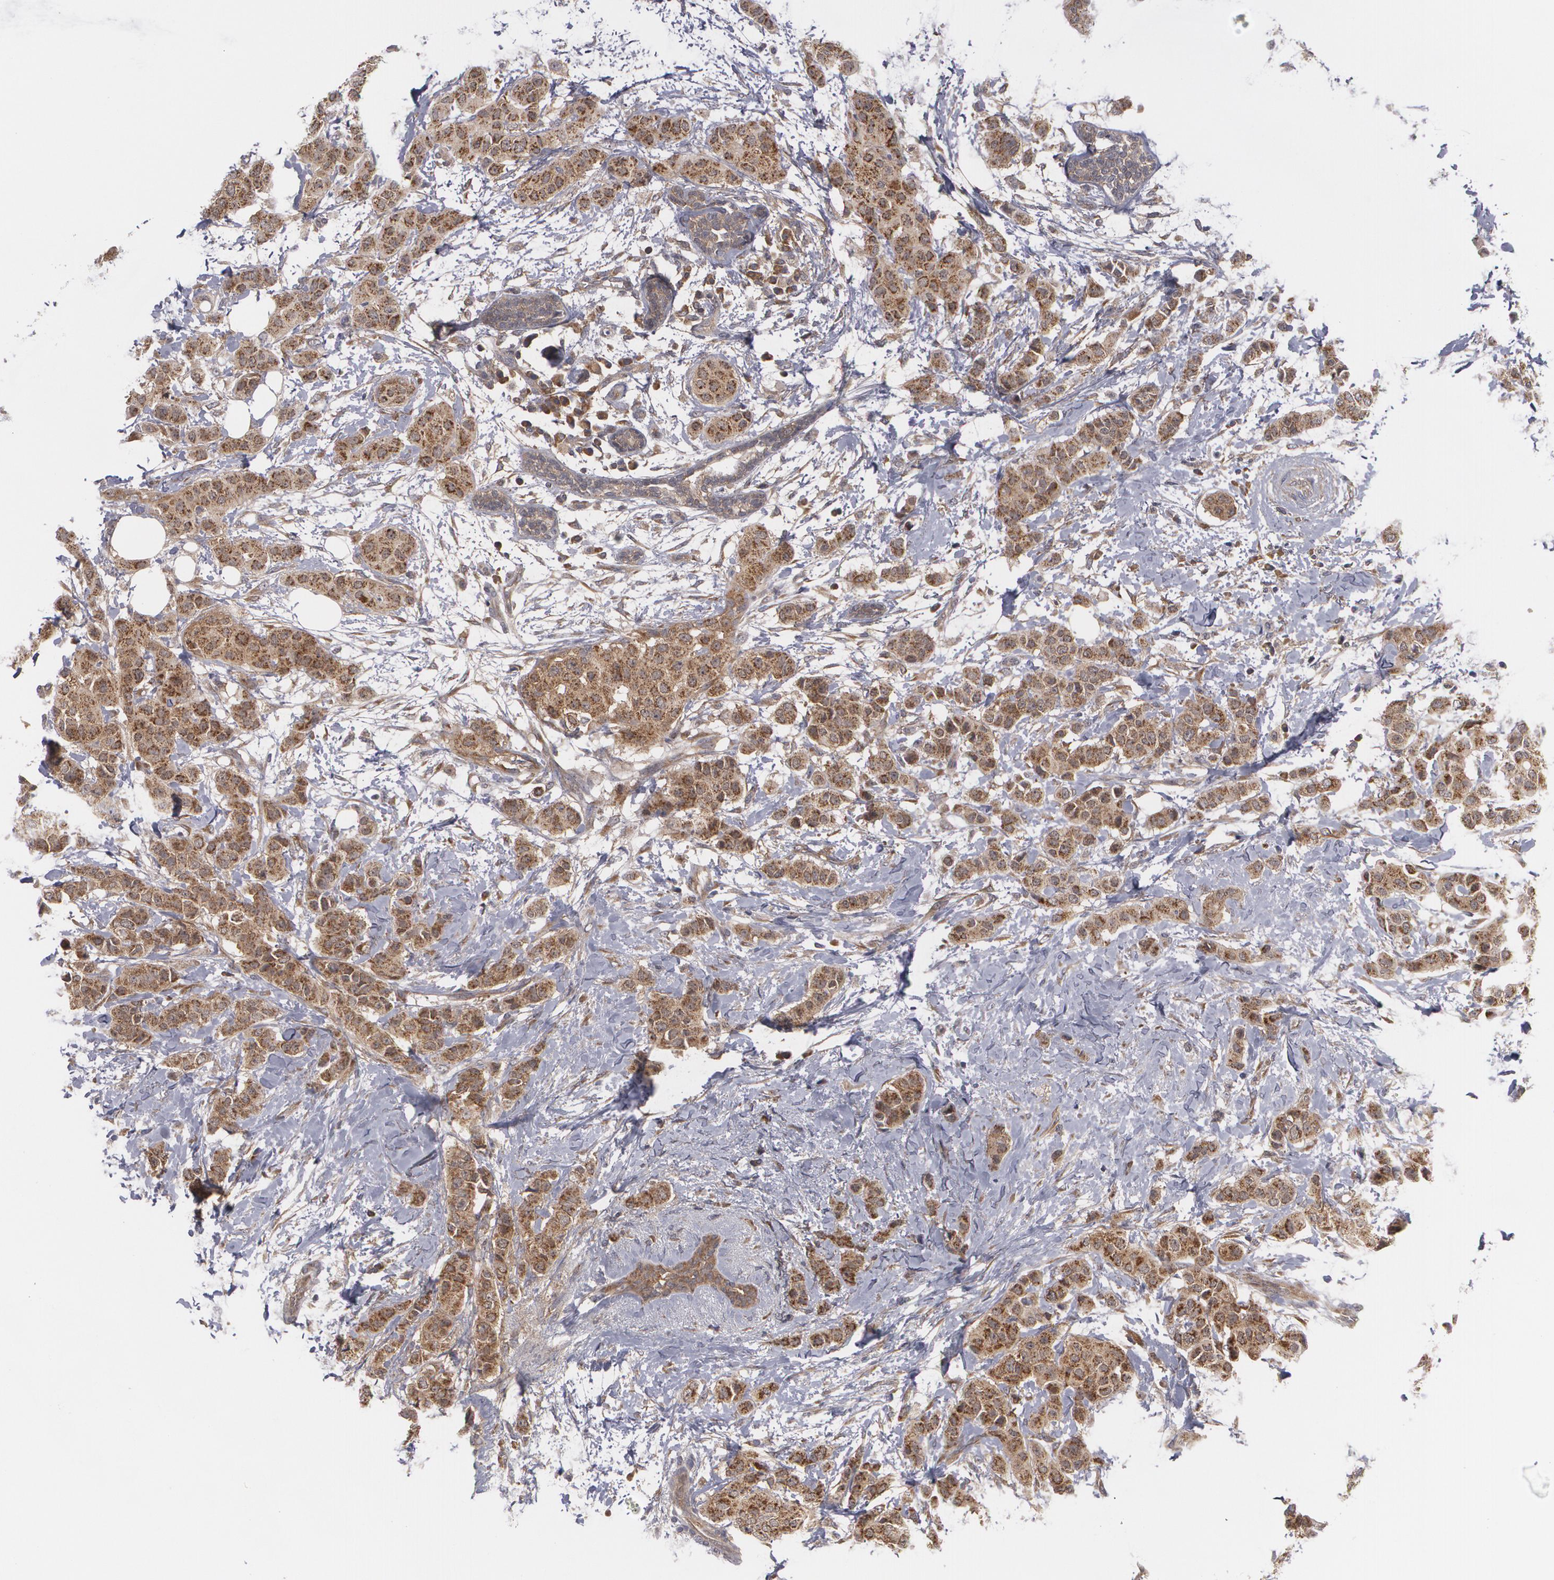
{"staining": {"intensity": "moderate", "quantity": ">75%", "location": "cytoplasmic/membranous"}, "tissue": "breast cancer", "cell_type": "Tumor cells", "image_type": "cancer", "snomed": [{"axis": "morphology", "description": "Duct carcinoma"}, {"axis": "topography", "description": "Breast"}], "caption": "A medium amount of moderate cytoplasmic/membranous expression is present in approximately >75% of tumor cells in breast cancer tissue. The staining is performed using DAB (3,3'-diaminobenzidine) brown chromogen to label protein expression. The nuclei are counter-stained blue using hematoxylin.", "gene": "BMP6", "patient": {"sex": "female", "age": 40}}